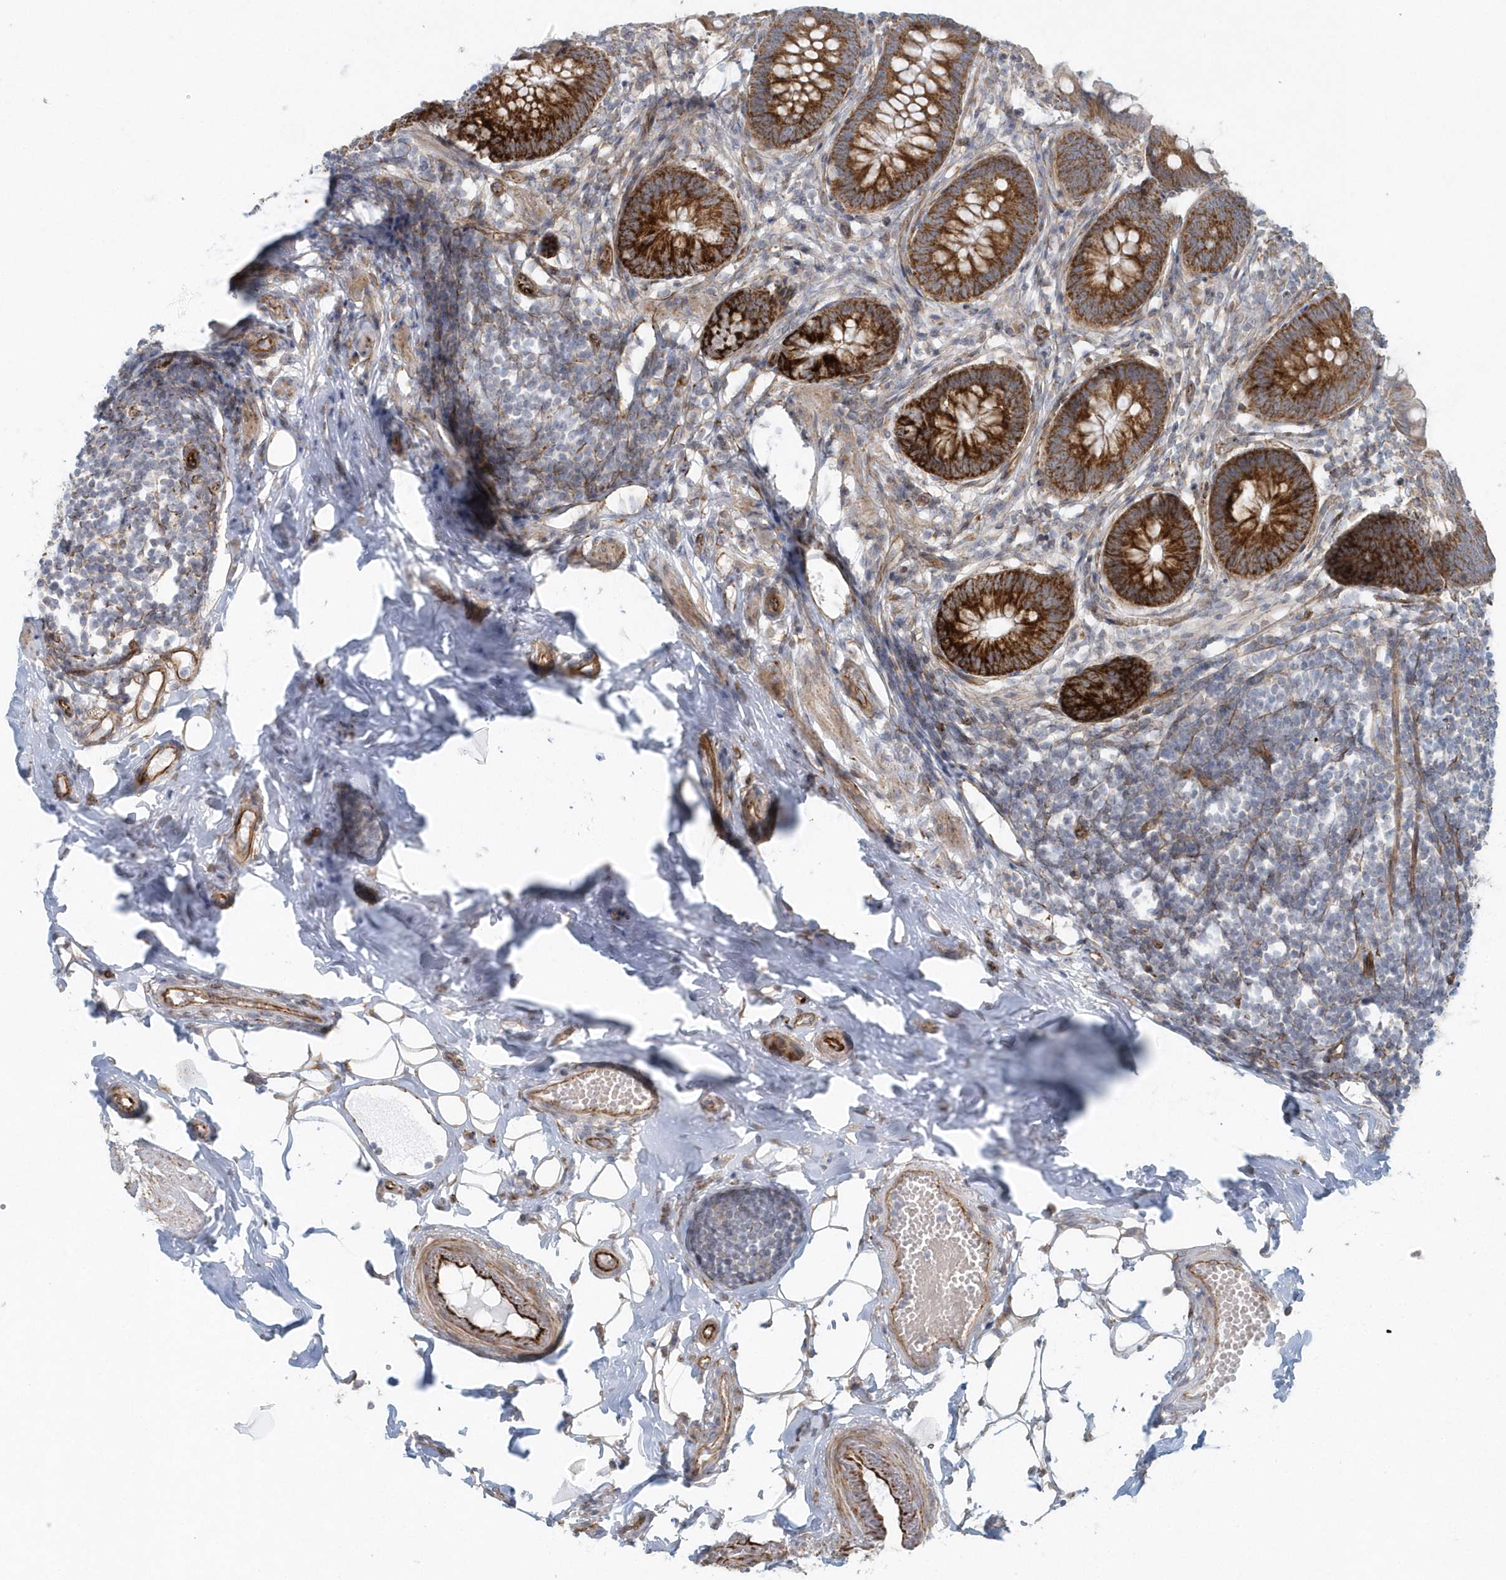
{"staining": {"intensity": "strong", "quantity": ">75%", "location": "cytoplasmic/membranous"}, "tissue": "appendix", "cell_type": "Glandular cells", "image_type": "normal", "snomed": [{"axis": "morphology", "description": "Normal tissue, NOS"}, {"axis": "topography", "description": "Appendix"}], "caption": "This micrograph demonstrates immunohistochemistry staining of unremarkable human appendix, with high strong cytoplasmic/membranous expression in approximately >75% of glandular cells.", "gene": "GPR152", "patient": {"sex": "female", "age": 62}}